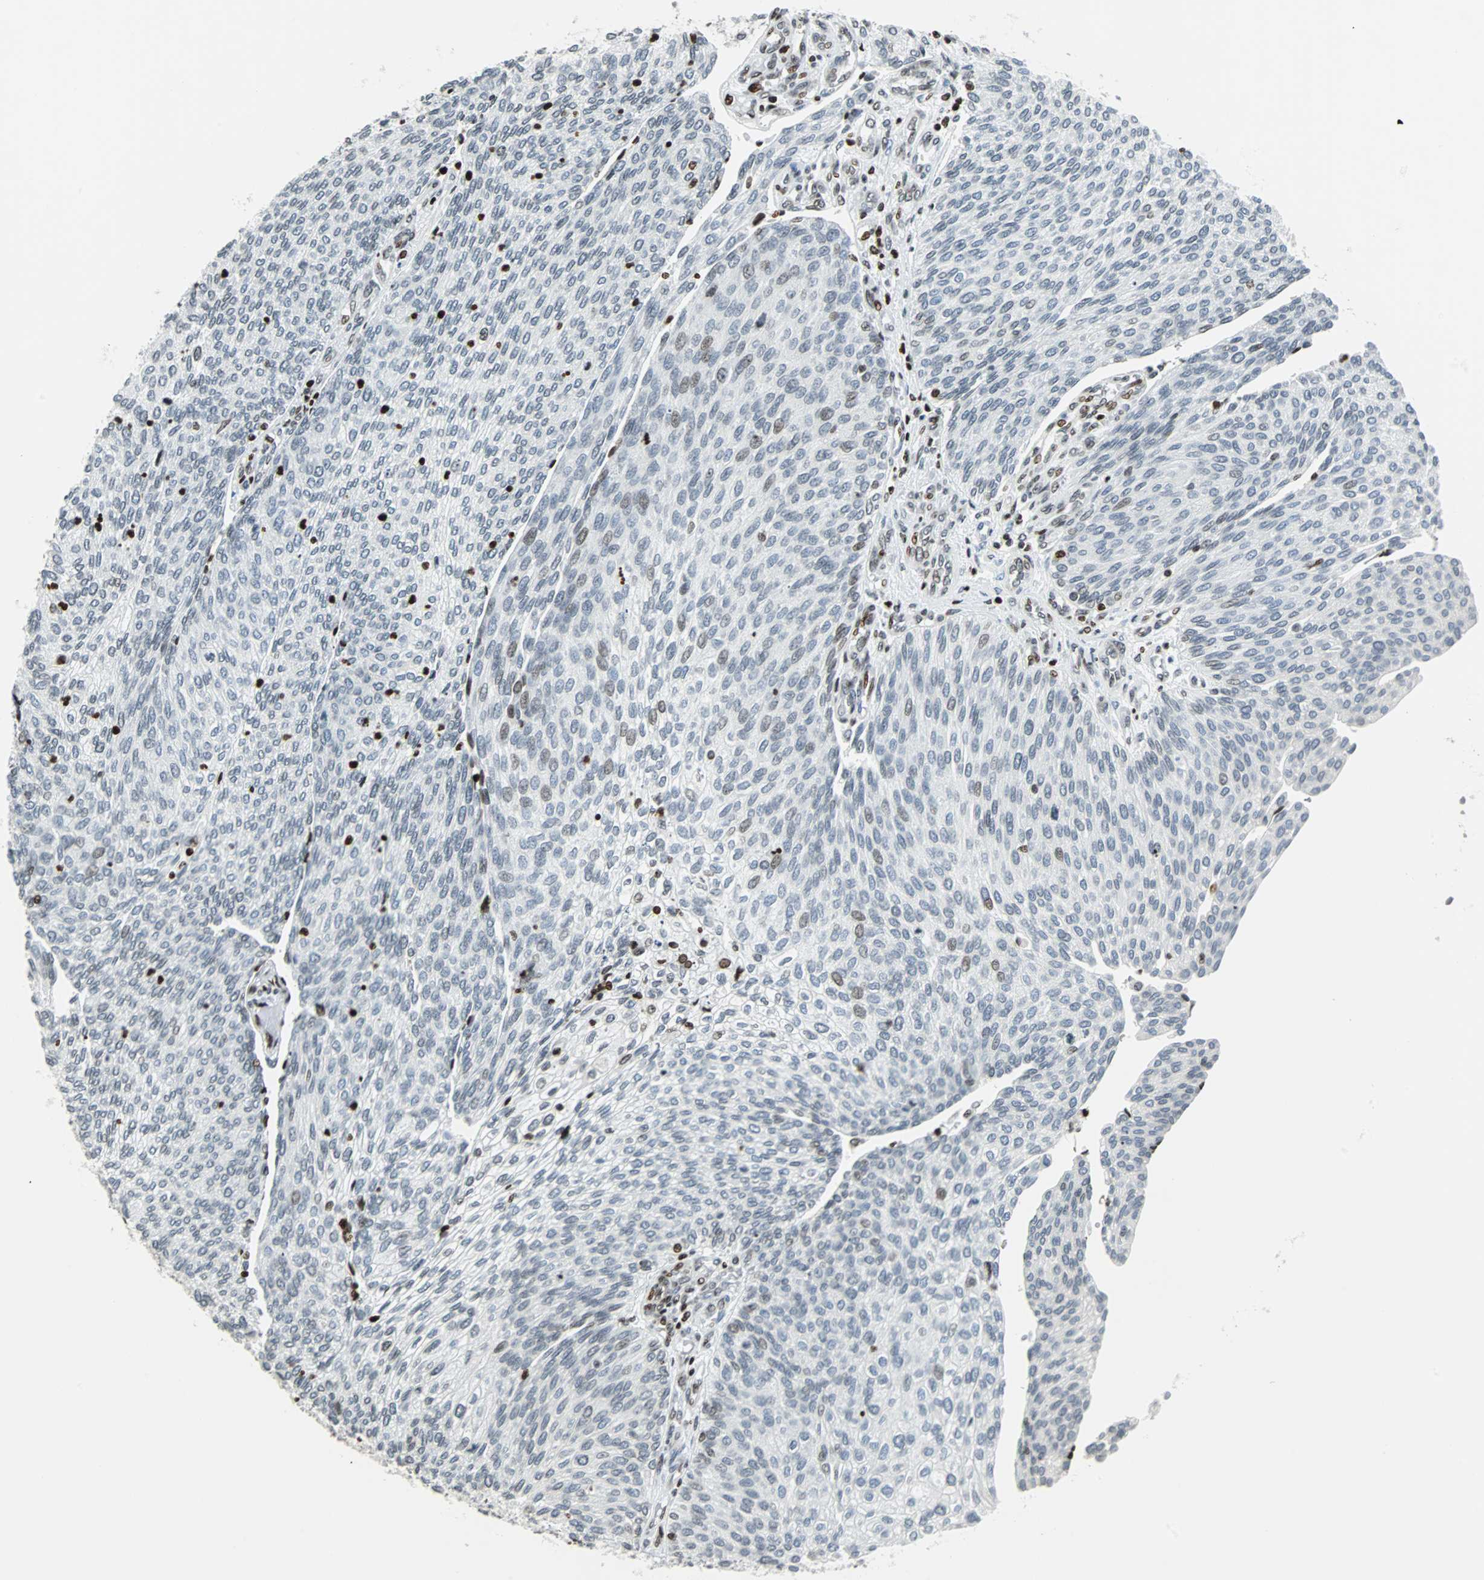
{"staining": {"intensity": "weak", "quantity": "<25%", "location": "nuclear"}, "tissue": "urothelial cancer", "cell_type": "Tumor cells", "image_type": "cancer", "snomed": [{"axis": "morphology", "description": "Urothelial carcinoma, Low grade"}, {"axis": "topography", "description": "Urinary bladder"}], "caption": "Immunohistochemical staining of low-grade urothelial carcinoma displays no significant positivity in tumor cells.", "gene": "ZNF131", "patient": {"sex": "female", "age": 79}}